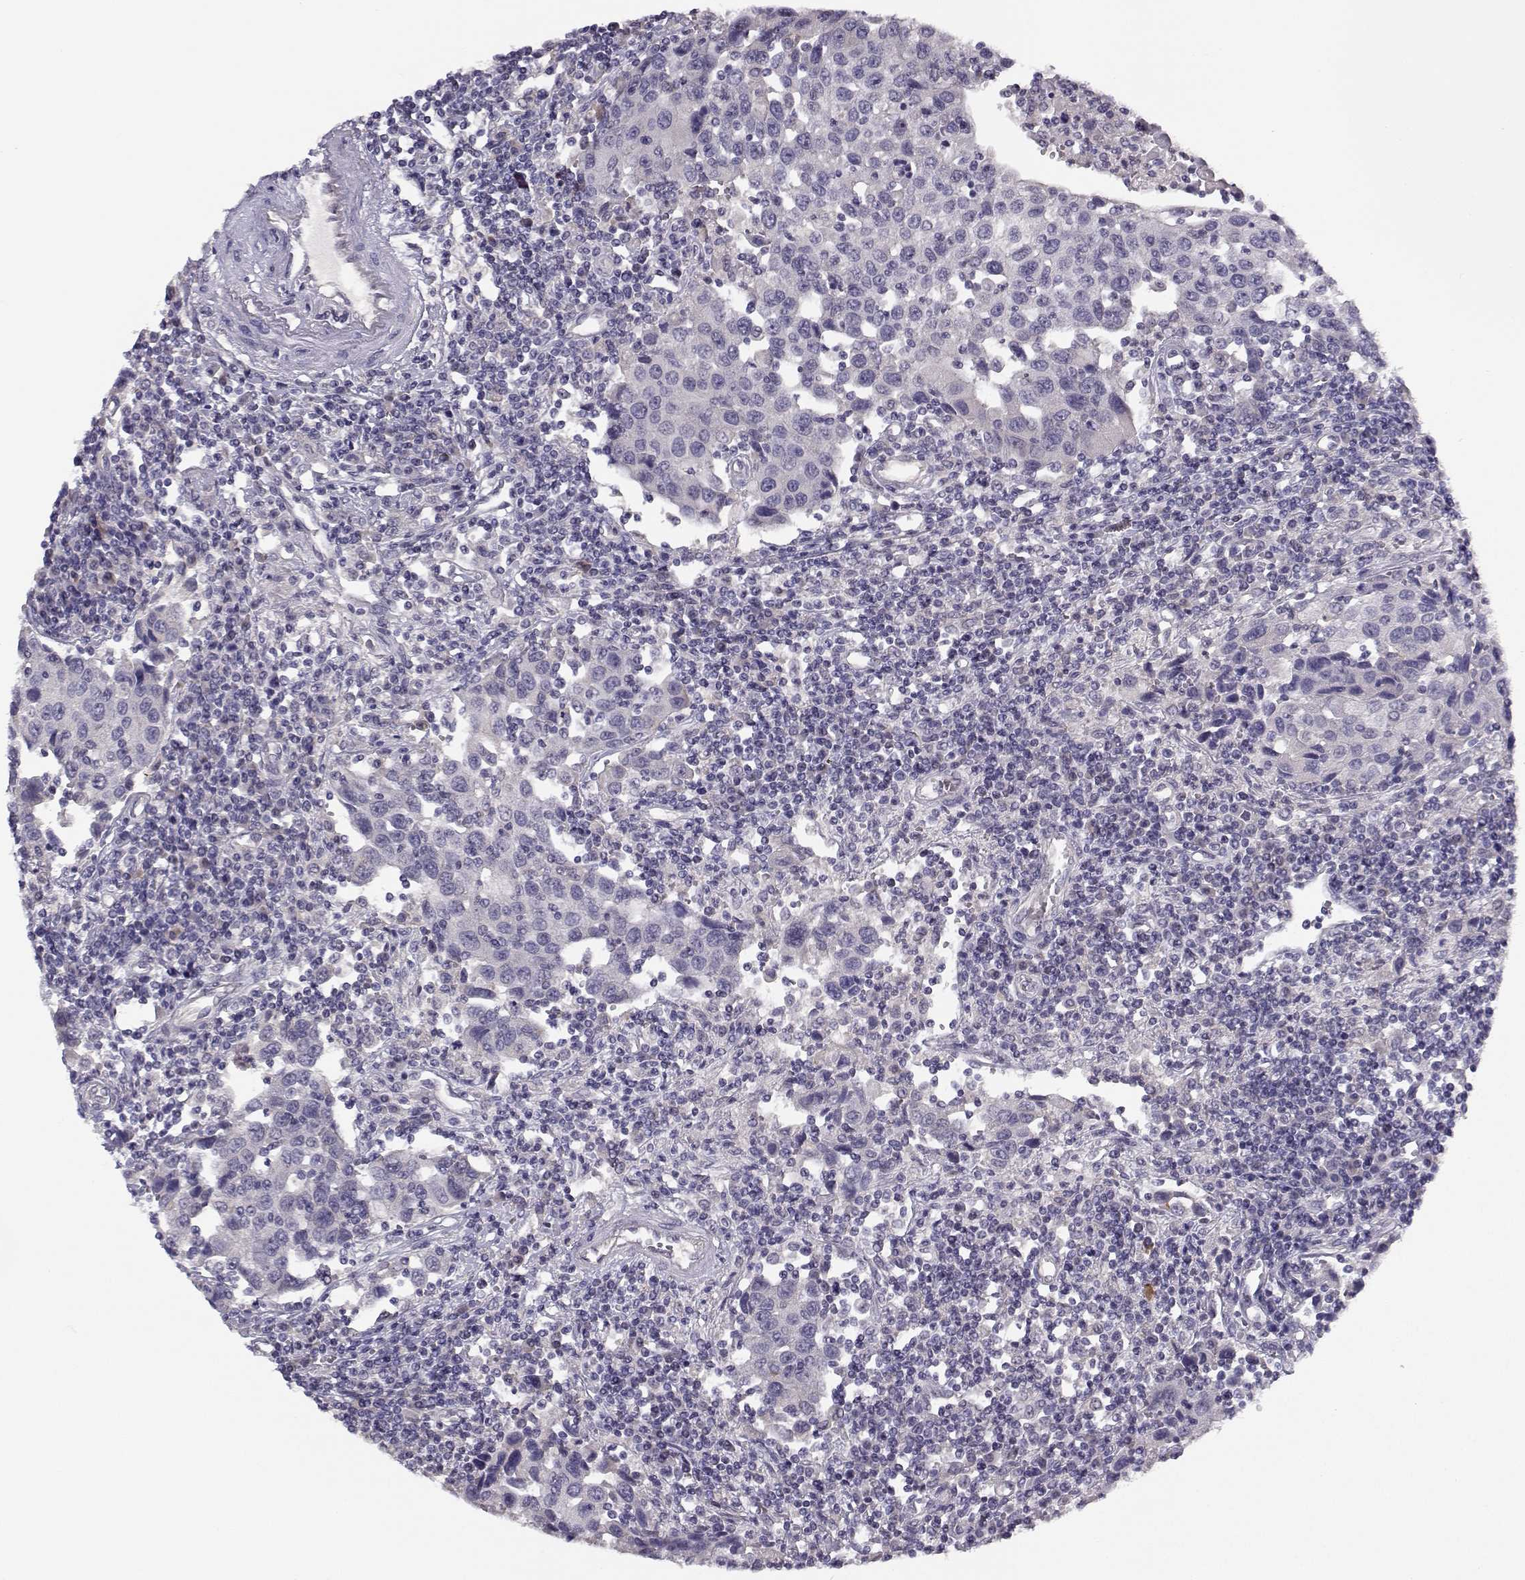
{"staining": {"intensity": "negative", "quantity": "none", "location": "none"}, "tissue": "urothelial cancer", "cell_type": "Tumor cells", "image_type": "cancer", "snomed": [{"axis": "morphology", "description": "Urothelial carcinoma, High grade"}, {"axis": "topography", "description": "Urinary bladder"}], "caption": "An image of human urothelial cancer is negative for staining in tumor cells.", "gene": "TMEM145", "patient": {"sex": "female", "age": 85}}